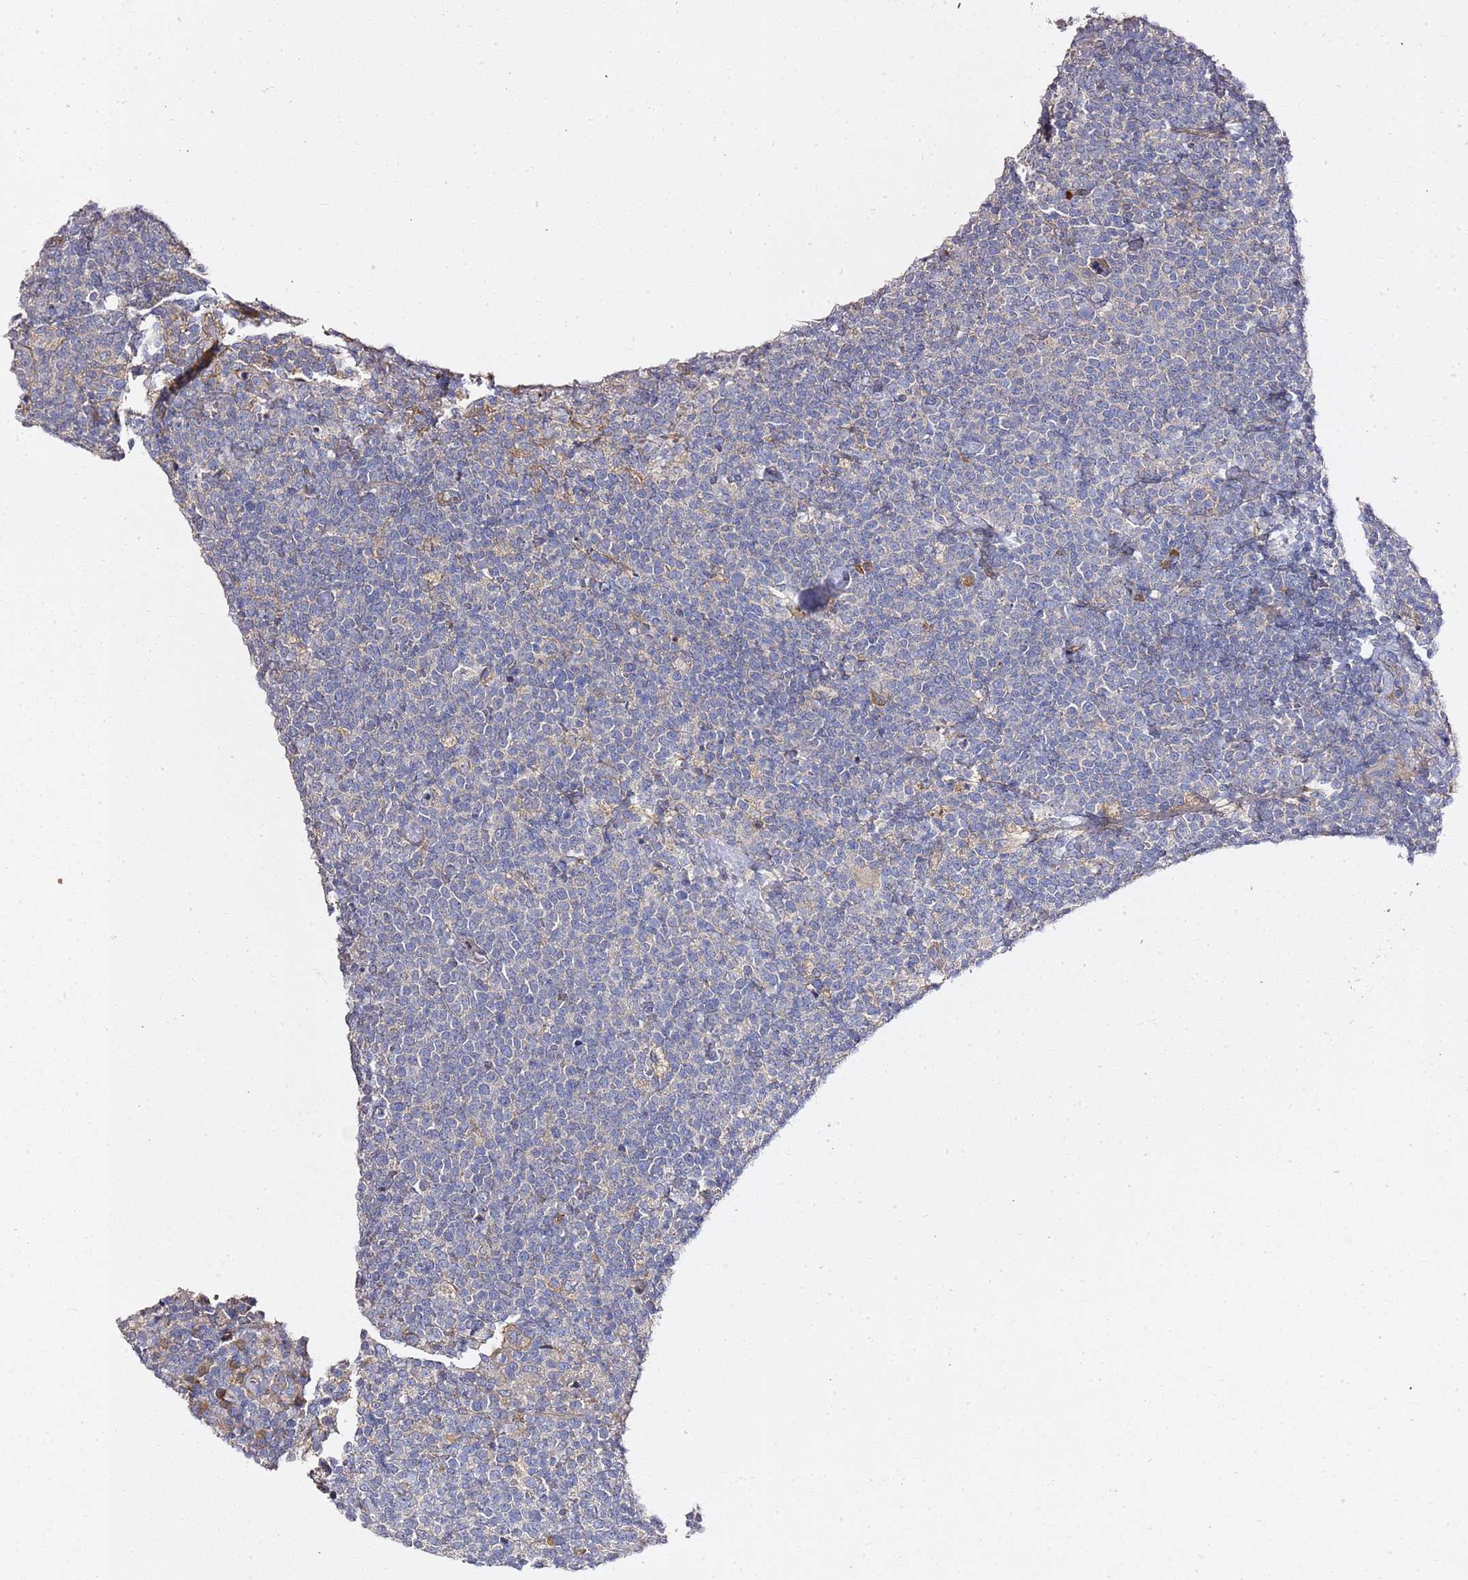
{"staining": {"intensity": "negative", "quantity": "none", "location": "none"}, "tissue": "lymphoma", "cell_type": "Tumor cells", "image_type": "cancer", "snomed": [{"axis": "morphology", "description": "Malignant lymphoma, non-Hodgkin's type, High grade"}, {"axis": "topography", "description": "Lymph node"}], "caption": "An immunohistochemistry photomicrograph of lymphoma is shown. There is no staining in tumor cells of lymphoma.", "gene": "EPS8L1", "patient": {"sex": "male", "age": 61}}